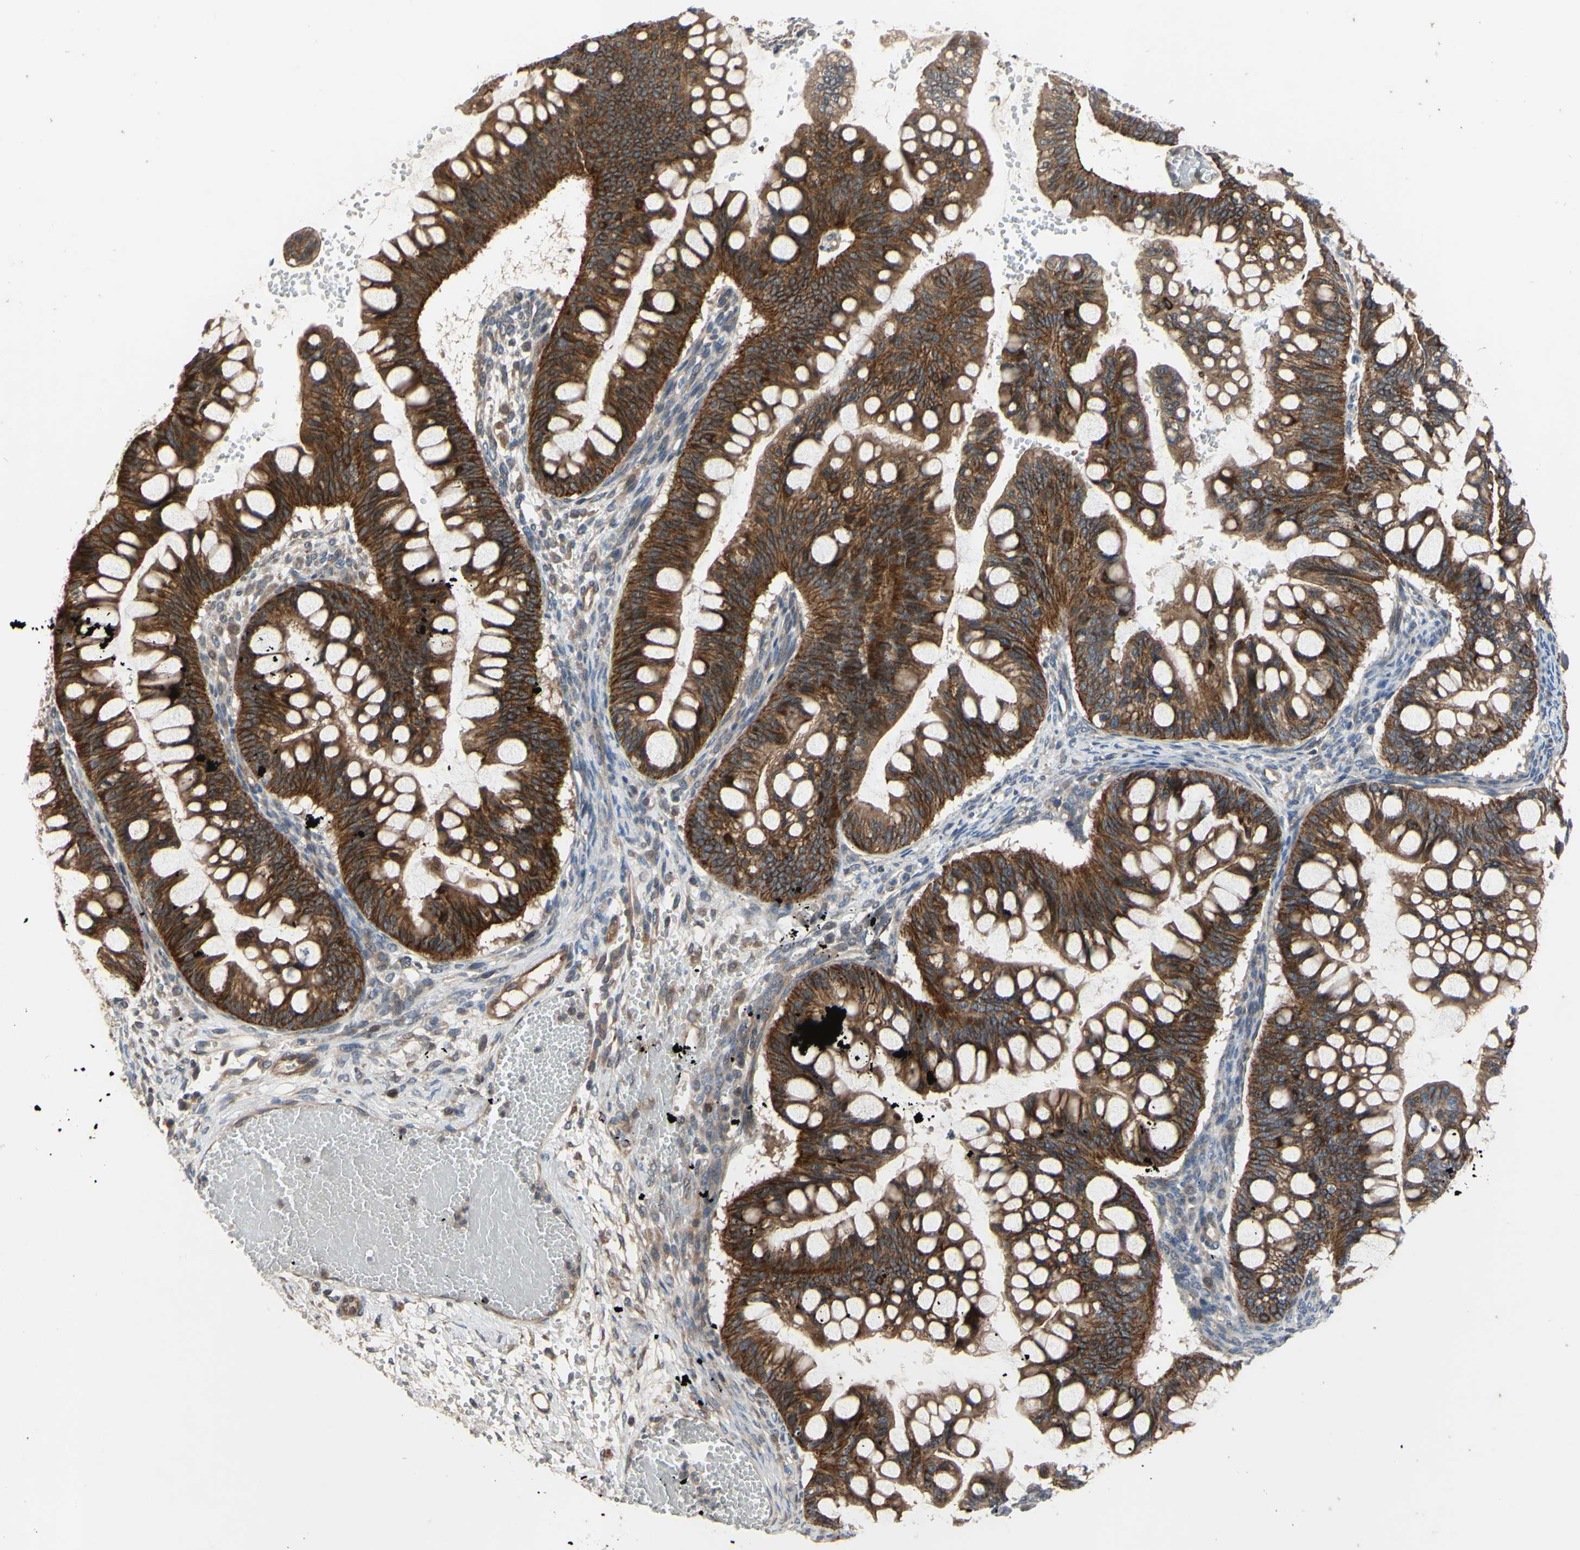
{"staining": {"intensity": "strong", "quantity": ">75%", "location": "cytoplasmic/membranous"}, "tissue": "ovarian cancer", "cell_type": "Tumor cells", "image_type": "cancer", "snomed": [{"axis": "morphology", "description": "Cystadenocarcinoma, mucinous, NOS"}, {"axis": "topography", "description": "Ovary"}], "caption": "Mucinous cystadenocarcinoma (ovarian) stained for a protein (brown) displays strong cytoplasmic/membranous positive positivity in about >75% of tumor cells.", "gene": "XIAP", "patient": {"sex": "female", "age": 73}}